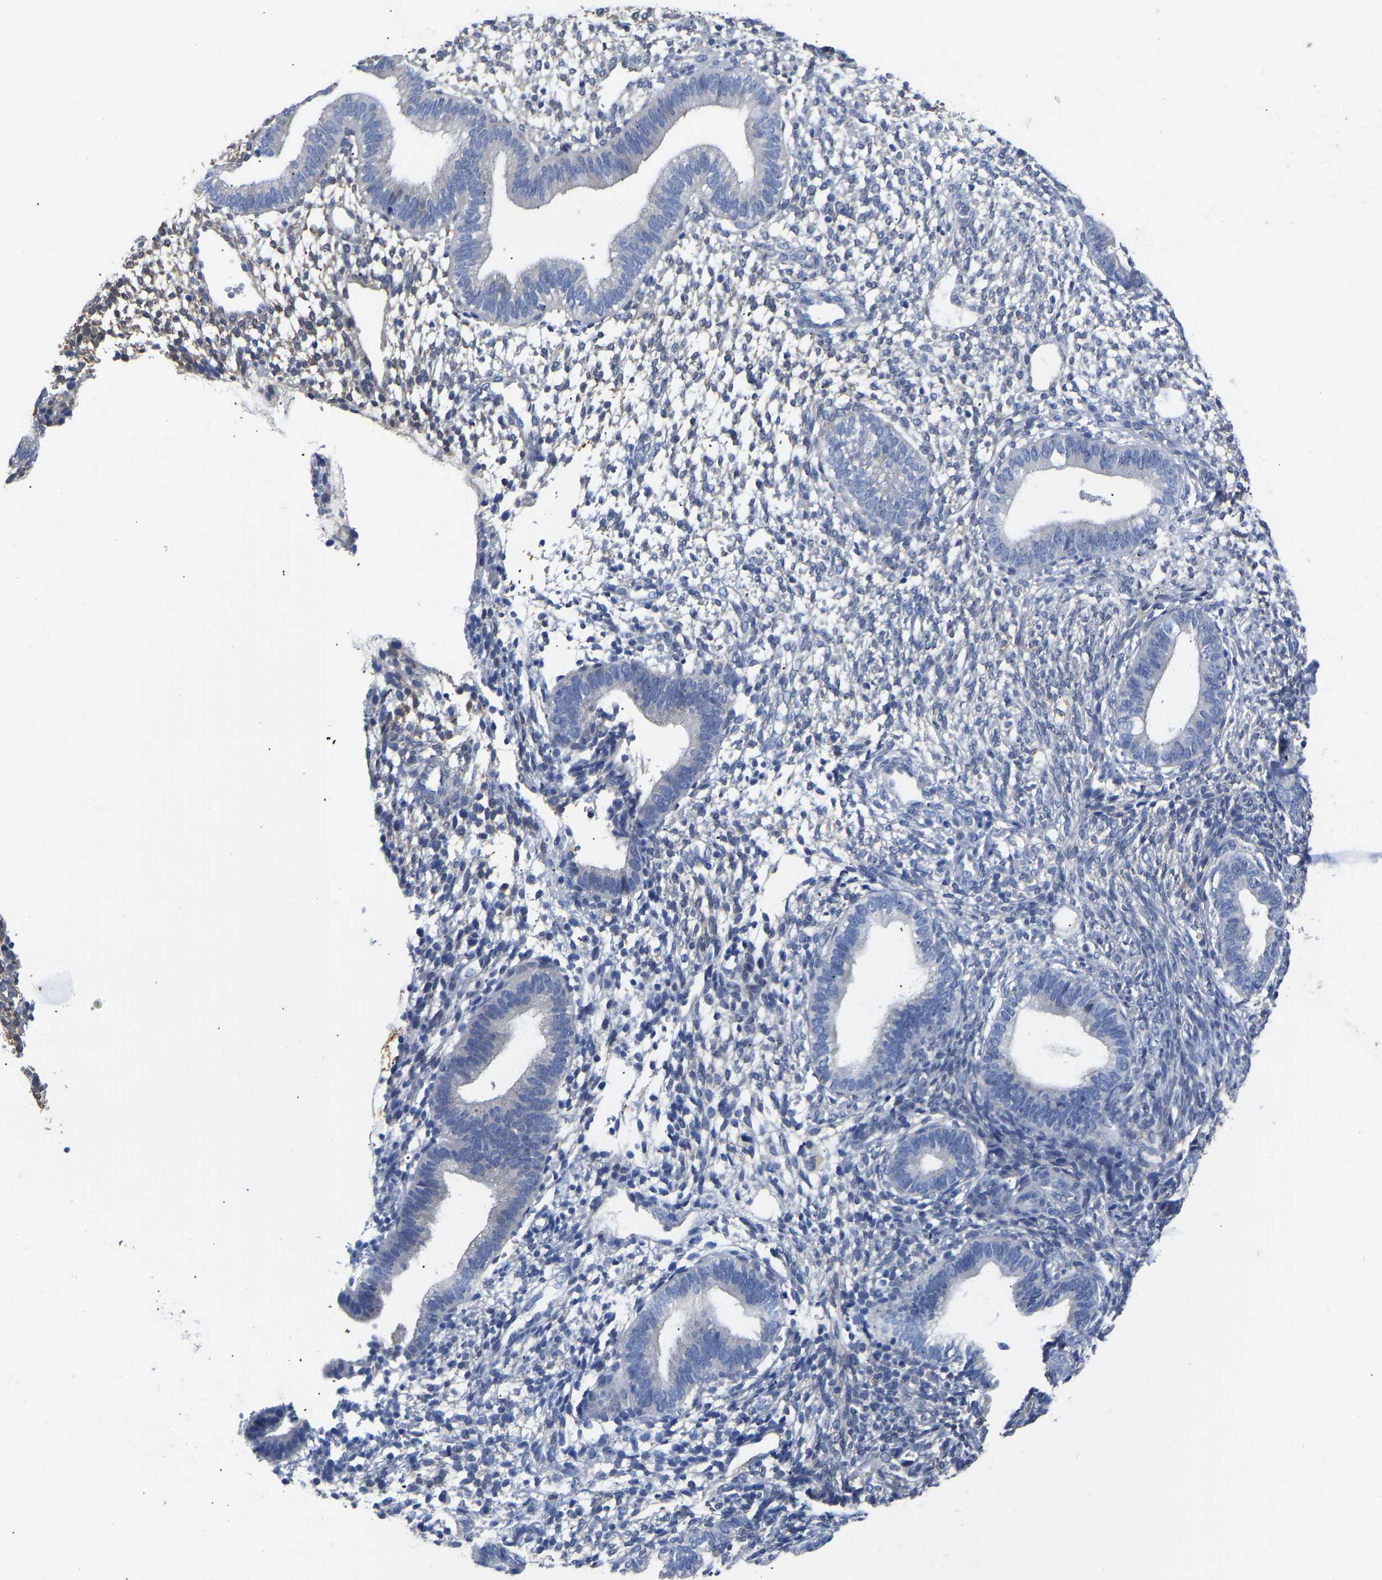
{"staining": {"intensity": "negative", "quantity": "none", "location": "none"}, "tissue": "endometrium", "cell_type": "Cells in endometrial stroma", "image_type": "normal", "snomed": [{"axis": "morphology", "description": "Normal tissue, NOS"}, {"axis": "topography", "description": "Endometrium"}], "caption": "High power microscopy photomicrograph of an IHC photomicrograph of normal endometrium, revealing no significant expression in cells in endometrial stroma. Nuclei are stained in blue.", "gene": "RBP1", "patient": {"sex": "female", "age": 46}}